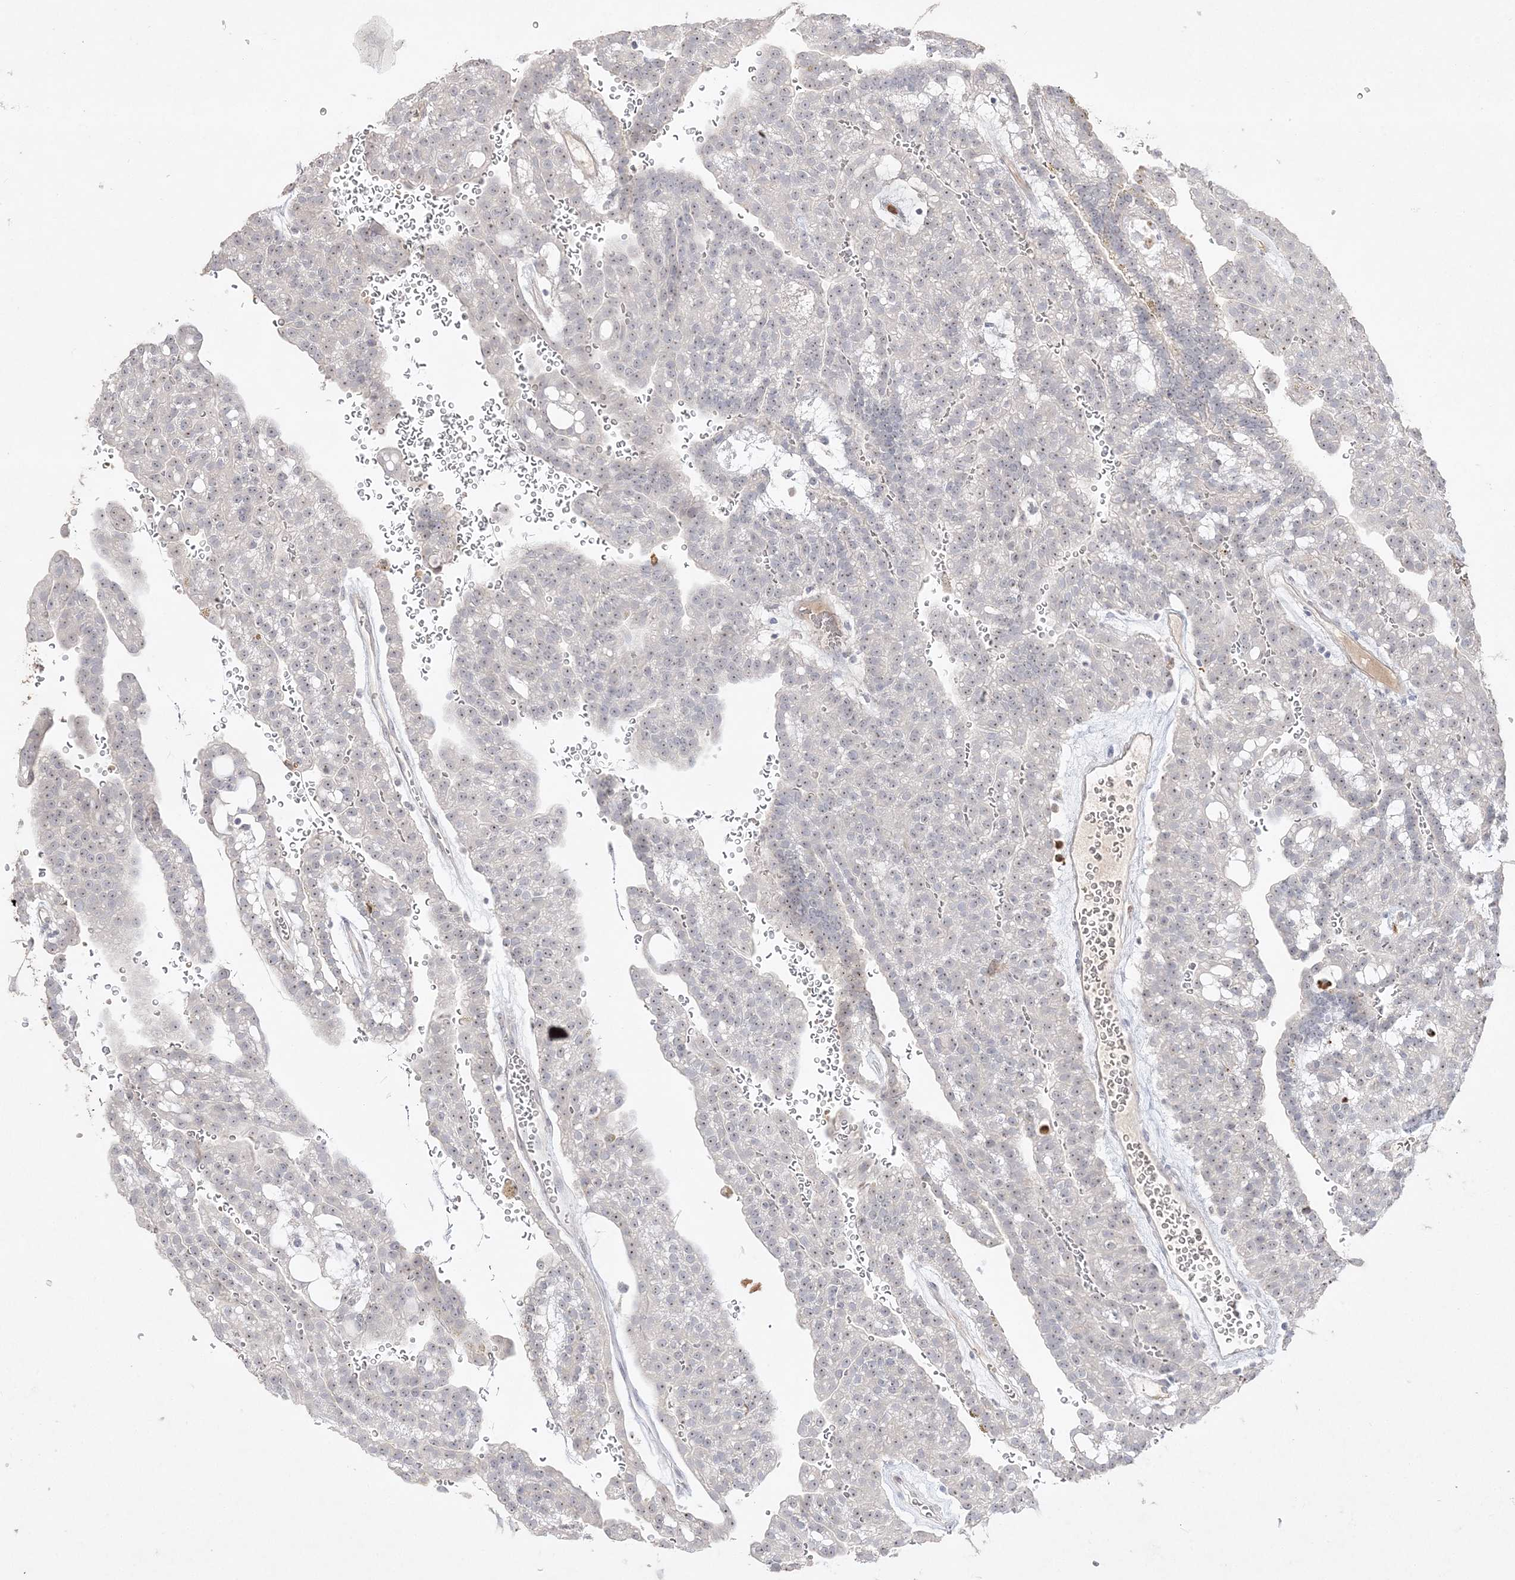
{"staining": {"intensity": "weak", "quantity": "25%-75%", "location": "nuclear"}, "tissue": "renal cancer", "cell_type": "Tumor cells", "image_type": "cancer", "snomed": [{"axis": "morphology", "description": "Adenocarcinoma, NOS"}, {"axis": "topography", "description": "Kidney"}], "caption": "Human renal cancer stained with a brown dye reveals weak nuclear positive staining in approximately 25%-75% of tumor cells.", "gene": "NOP16", "patient": {"sex": "male", "age": 63}}